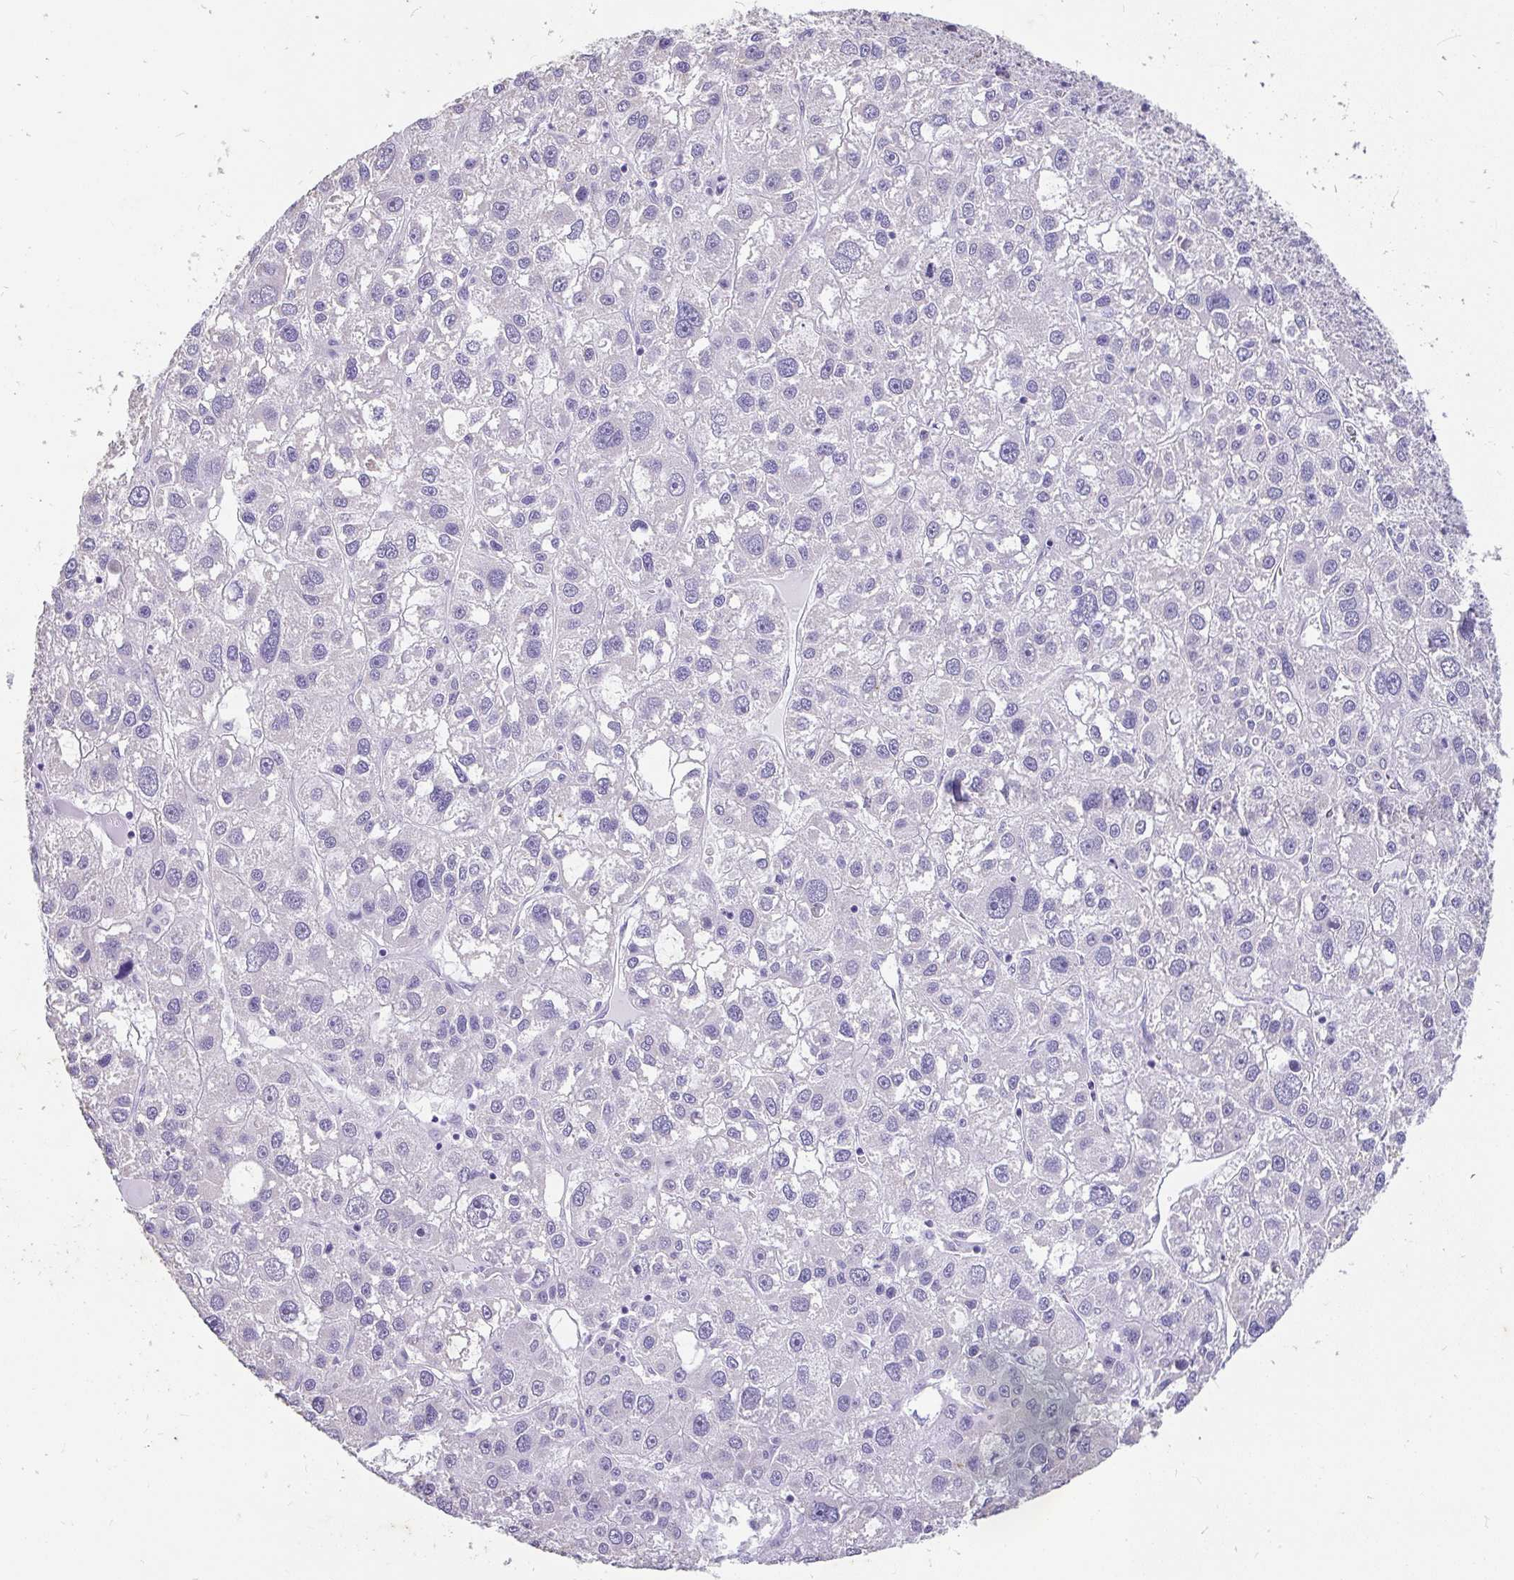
{"staining": {"intensity": "negative", "quantity": "none", "location": "none"}, "tissue": "liver cancer", "cell_type": "Tumor cells", "image_type": "cancer", "snomed": [{"axis": "morphology", "description": "Carcinoma, Hepatocellular, NOS"}, {"axis": "topography", "description": "Liver"}], "caption": "Immunohistochemistry of human hepatocellular carcinoma (liver) displays no positivity in tumor cells.", "gene": "EML5", "patient": {"sex": "male", "age": 73}}